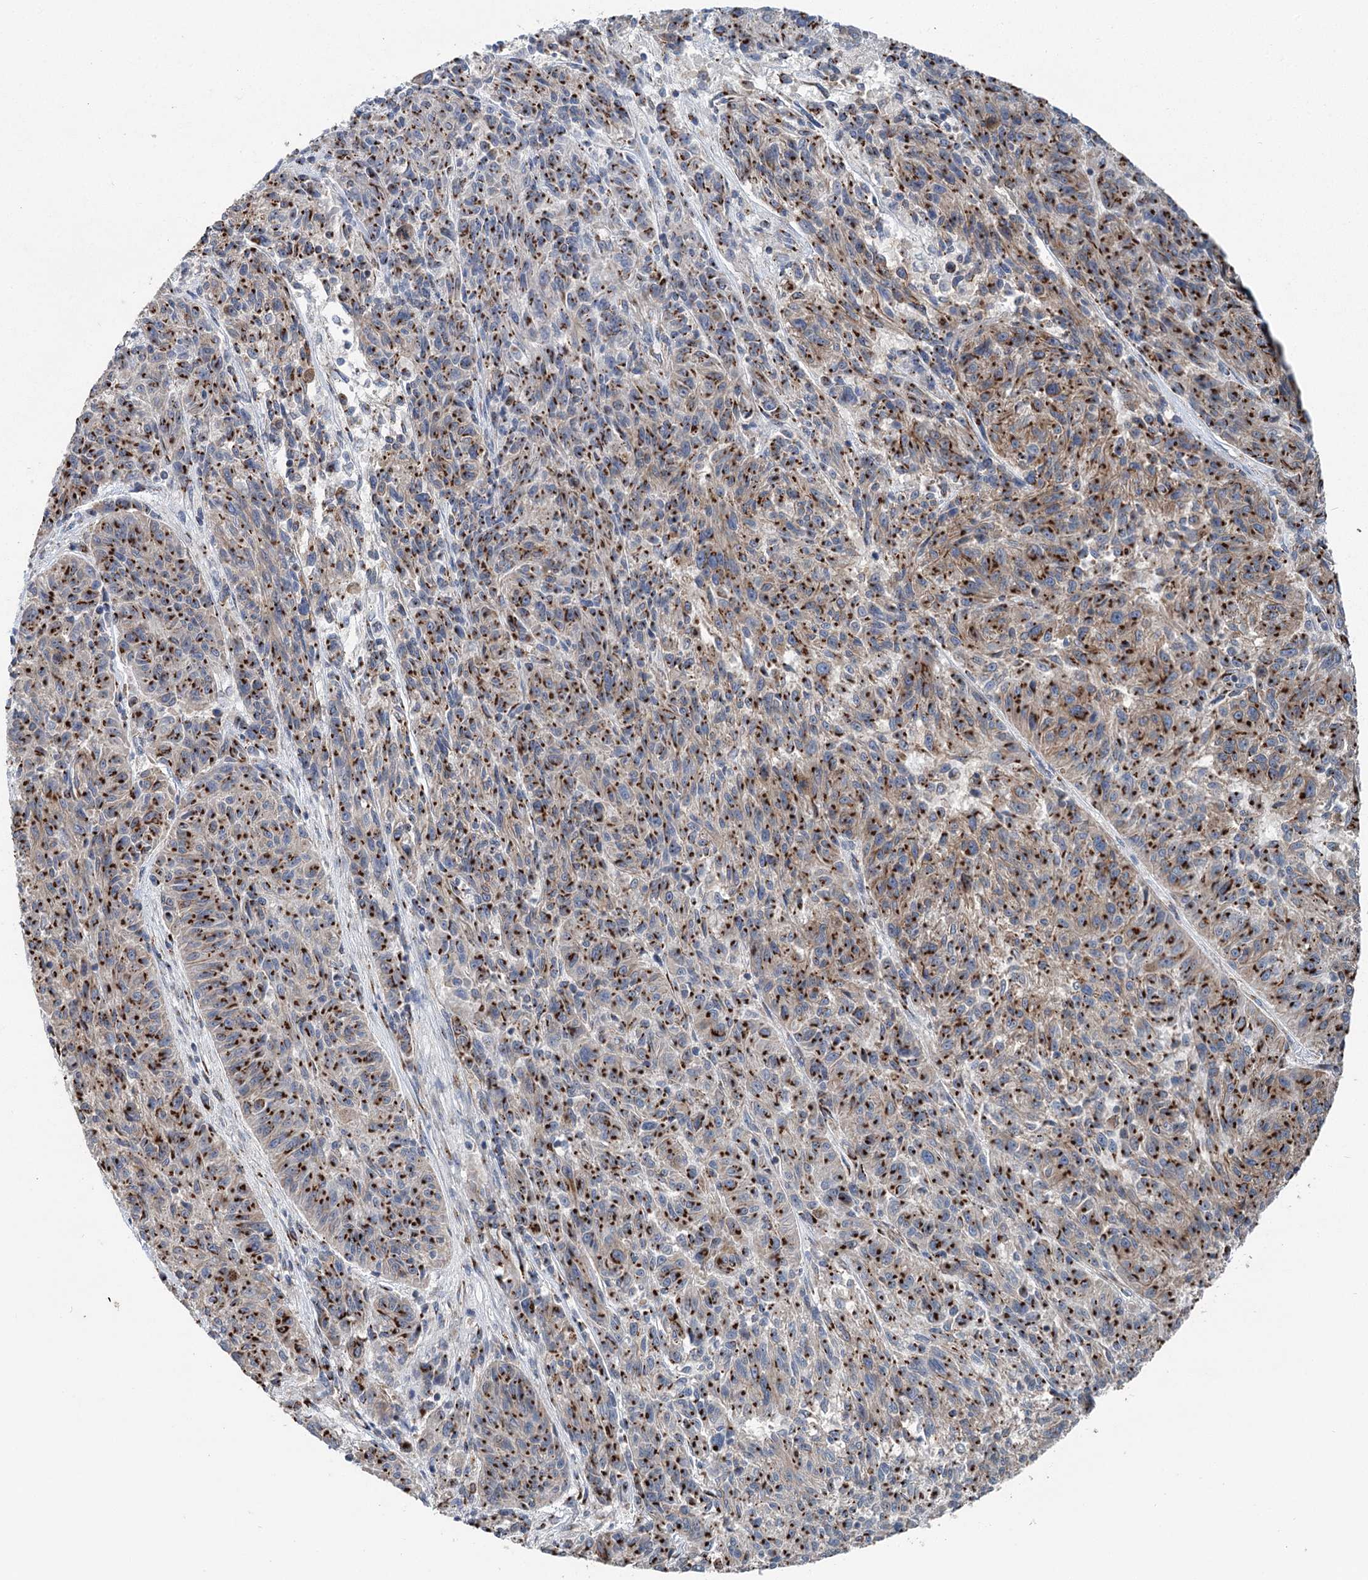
{"staining": {"intensity": "strong", "quantity": ">75%", "location": "cytoplasmic/membranous"}, "tissue": "melanoma", "cell_type": "Tumor cells", "image_type": "cancer", "snomed": [{"axis": "morphology", "description": "Malignant melanoma, NOS"}, {"axis": "topography", "description": "Skin"}], "caption": "Protein expression by immunohistochemistry displays strong cytoplasmic/membranous expression in about >75% of tumor cells in malignant melanoma. (Brightfield microscopy of DAB IHC at high magnification).", "gene": "ITIH5", "patient": {"sex": "male", "age": 53}}